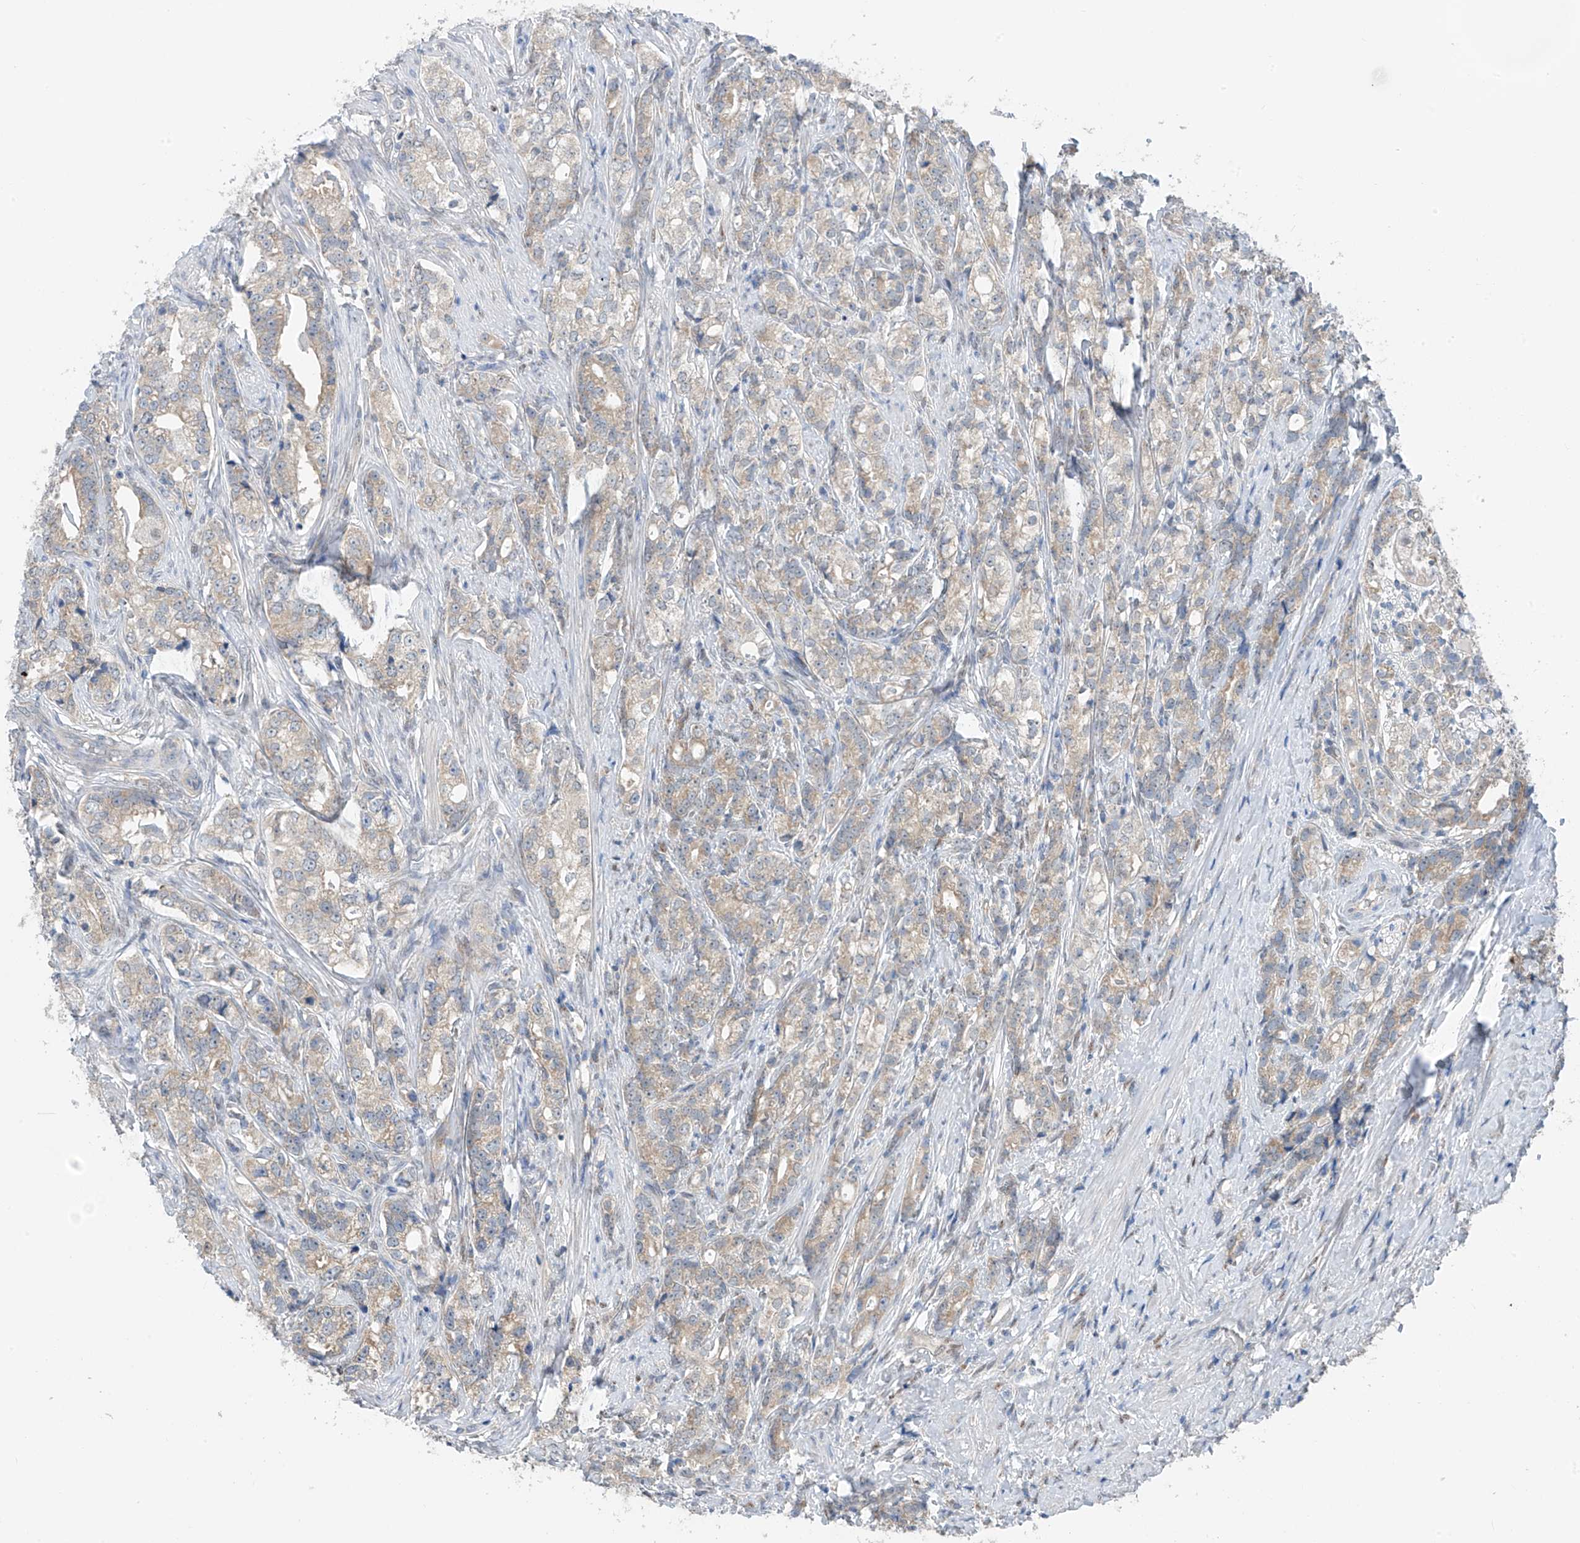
{"staining": {"intensity": "weak", "quantity": "<25%", "location": "cytoplasmic/membranous"}, "tissue": "prostate cancer", "cell_type": "Tumor cells", "image_type": "cancer", "snomed": [{"axis": "morphology", "description": "Adenocarcinoma, High grade"}, {"axis": "topography", "description": "Prostate"}], "caption": "Immunohistochemistry of prostate high-grade adenocarcinoma exhibits no expression in tumor cells. Nuclei are stained in blue.", "gene": "RPL4", "patient": {"sex": "male", "age": 69}}